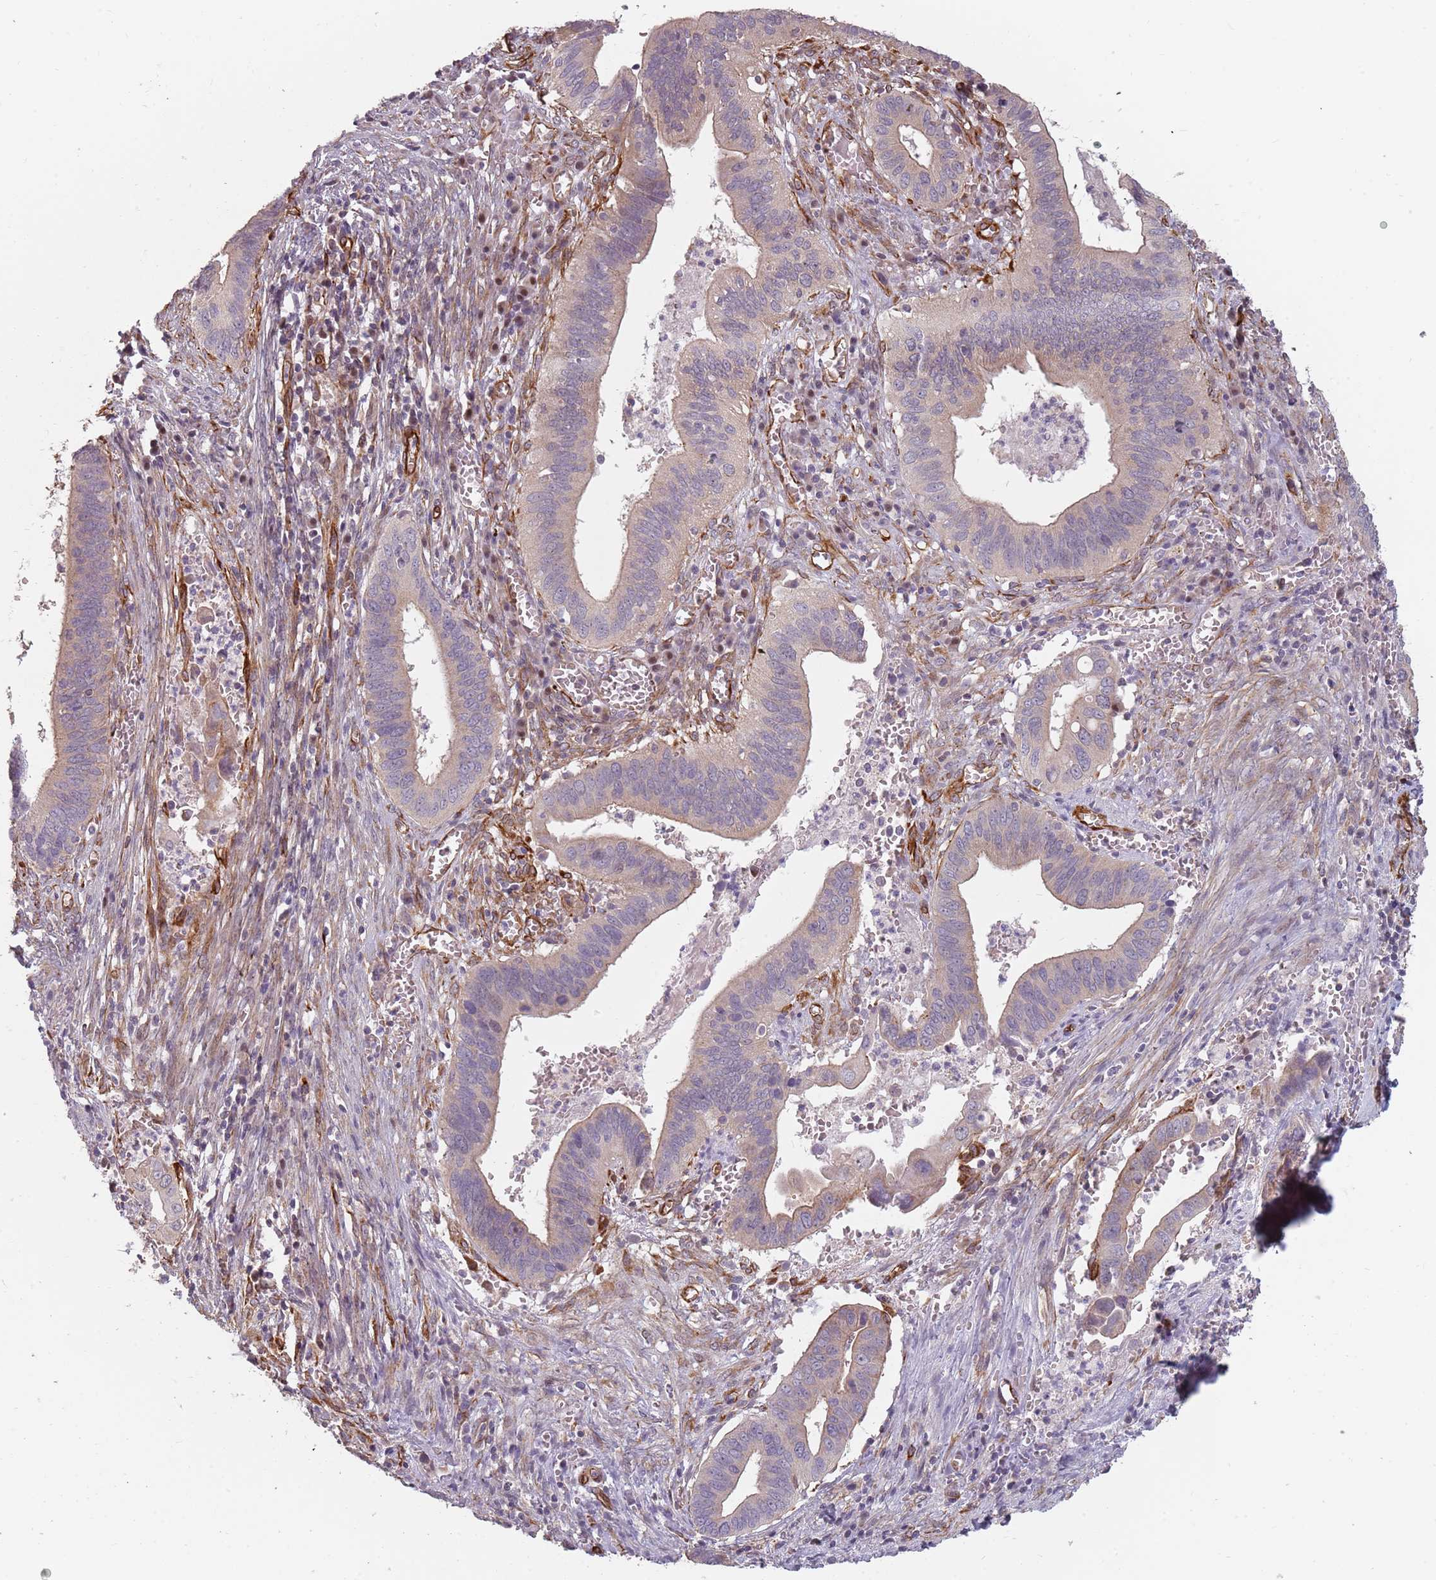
{"staining": {"intensity": "negative", "quantity": "none", "location": "none"}, "tissue": "cervical cancer", "cell_type": "Tumor cells", "image_type": "cancer", "snomed": [{"axis": "morphology", "description": "Adenocarcinoma, NOS"}, {"axis": "topography", "description": "Cervix"}], "caption": "IHC of human cervical adenocarcinoma exhibits no staining in tumor cells.", "gene": "GAS2L3", "patient": {"sex": "female", "age": 42}}